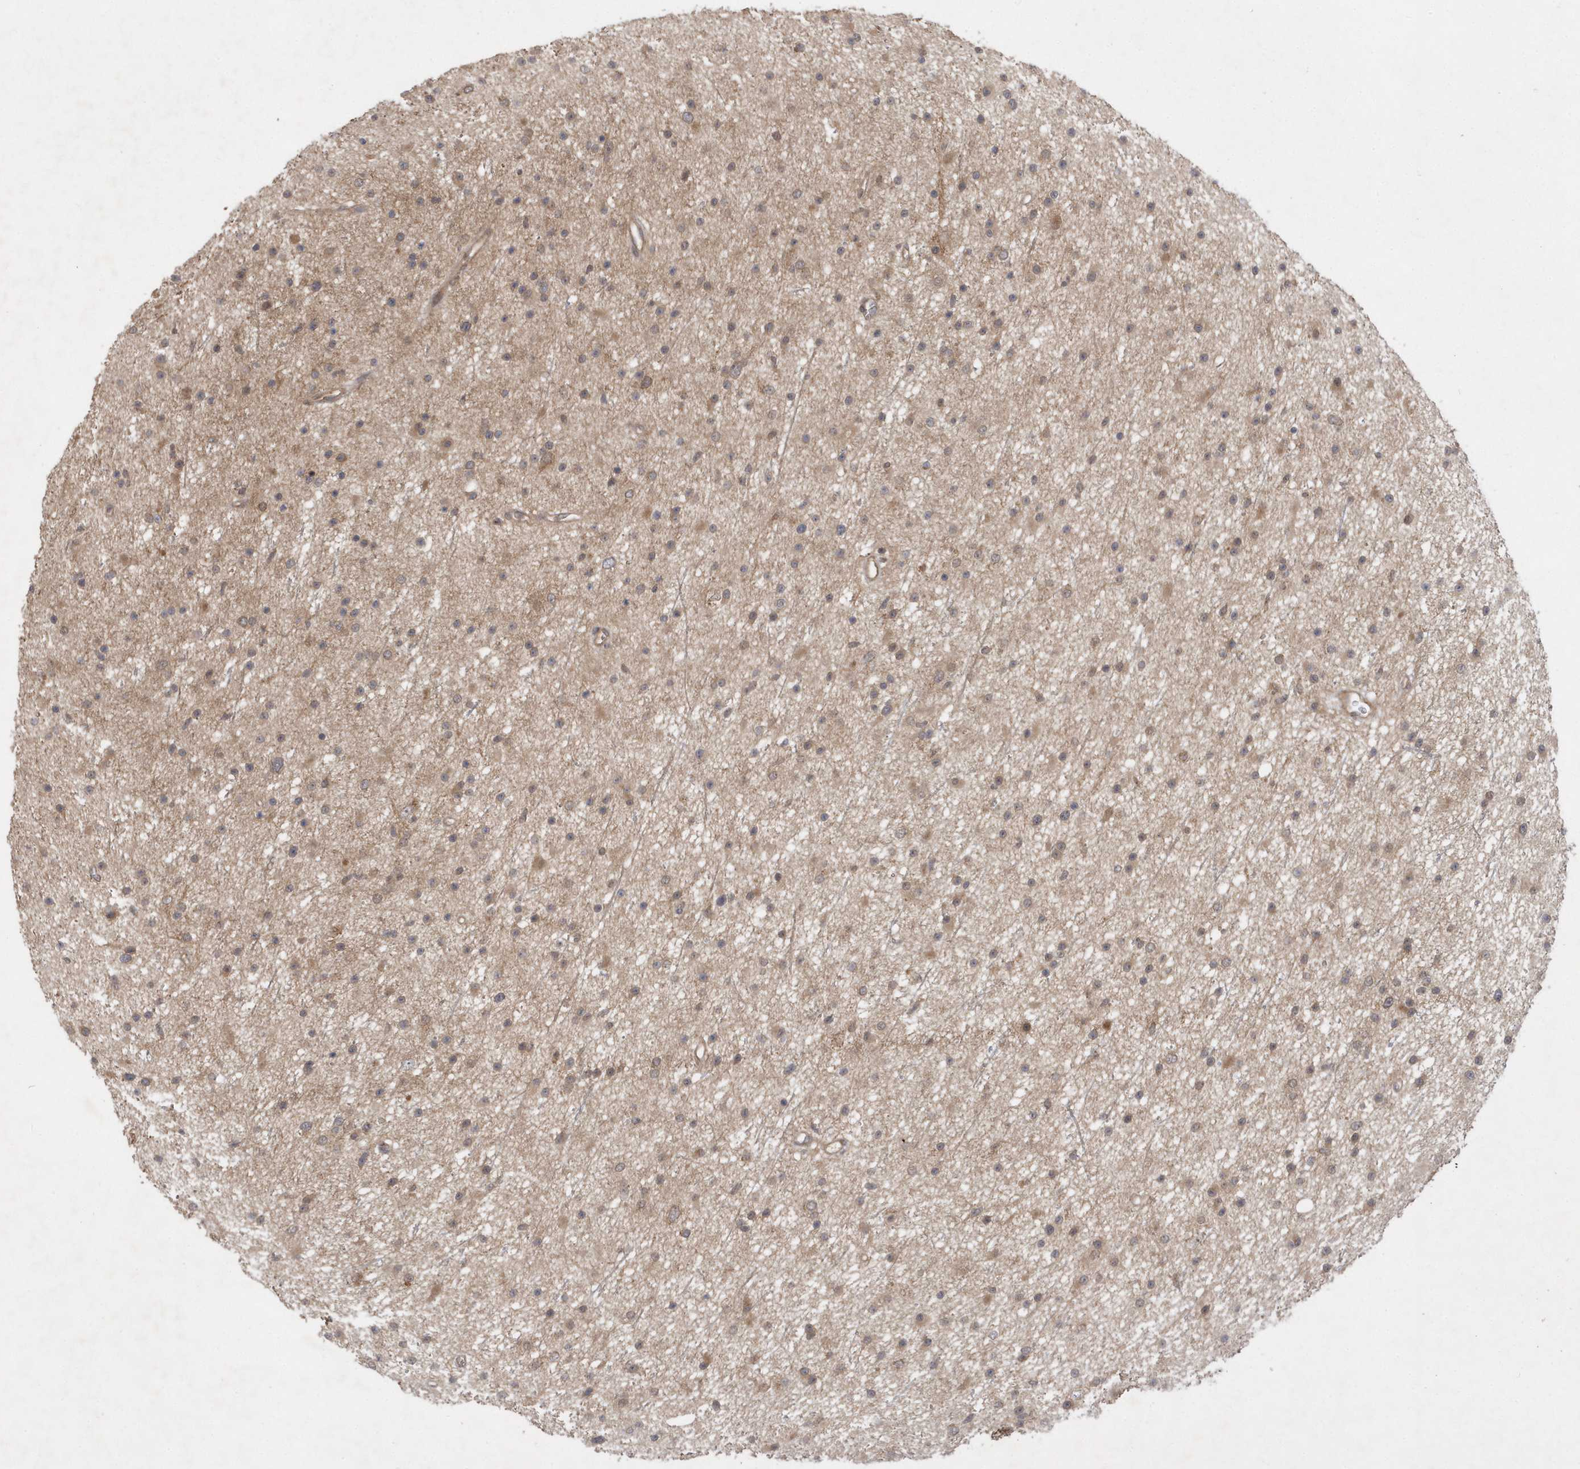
{"staining": {"intensity": "weak", "quantity": ">75%", "location": "cytoplasmic/membranous"}, "tissue": "glioma", "cell_type": "Tumor cells", "image_type": "cancer", "snomed": [{"axis": "morphology", "description": "Glioma, malignant, Low grade"}, {"axis": "topography", "description": "Cerebral cortex"}], "caption": "Immunohistochemical staining of glioma reveals low levels of weak cytoplasmic/membranous staining in about >75% of tumor cells. (brown staining indicates protein expression, while blue staining denotes nuclei).", "gene": "GFM2", "patient": {"sex": "female", "age": 39}}